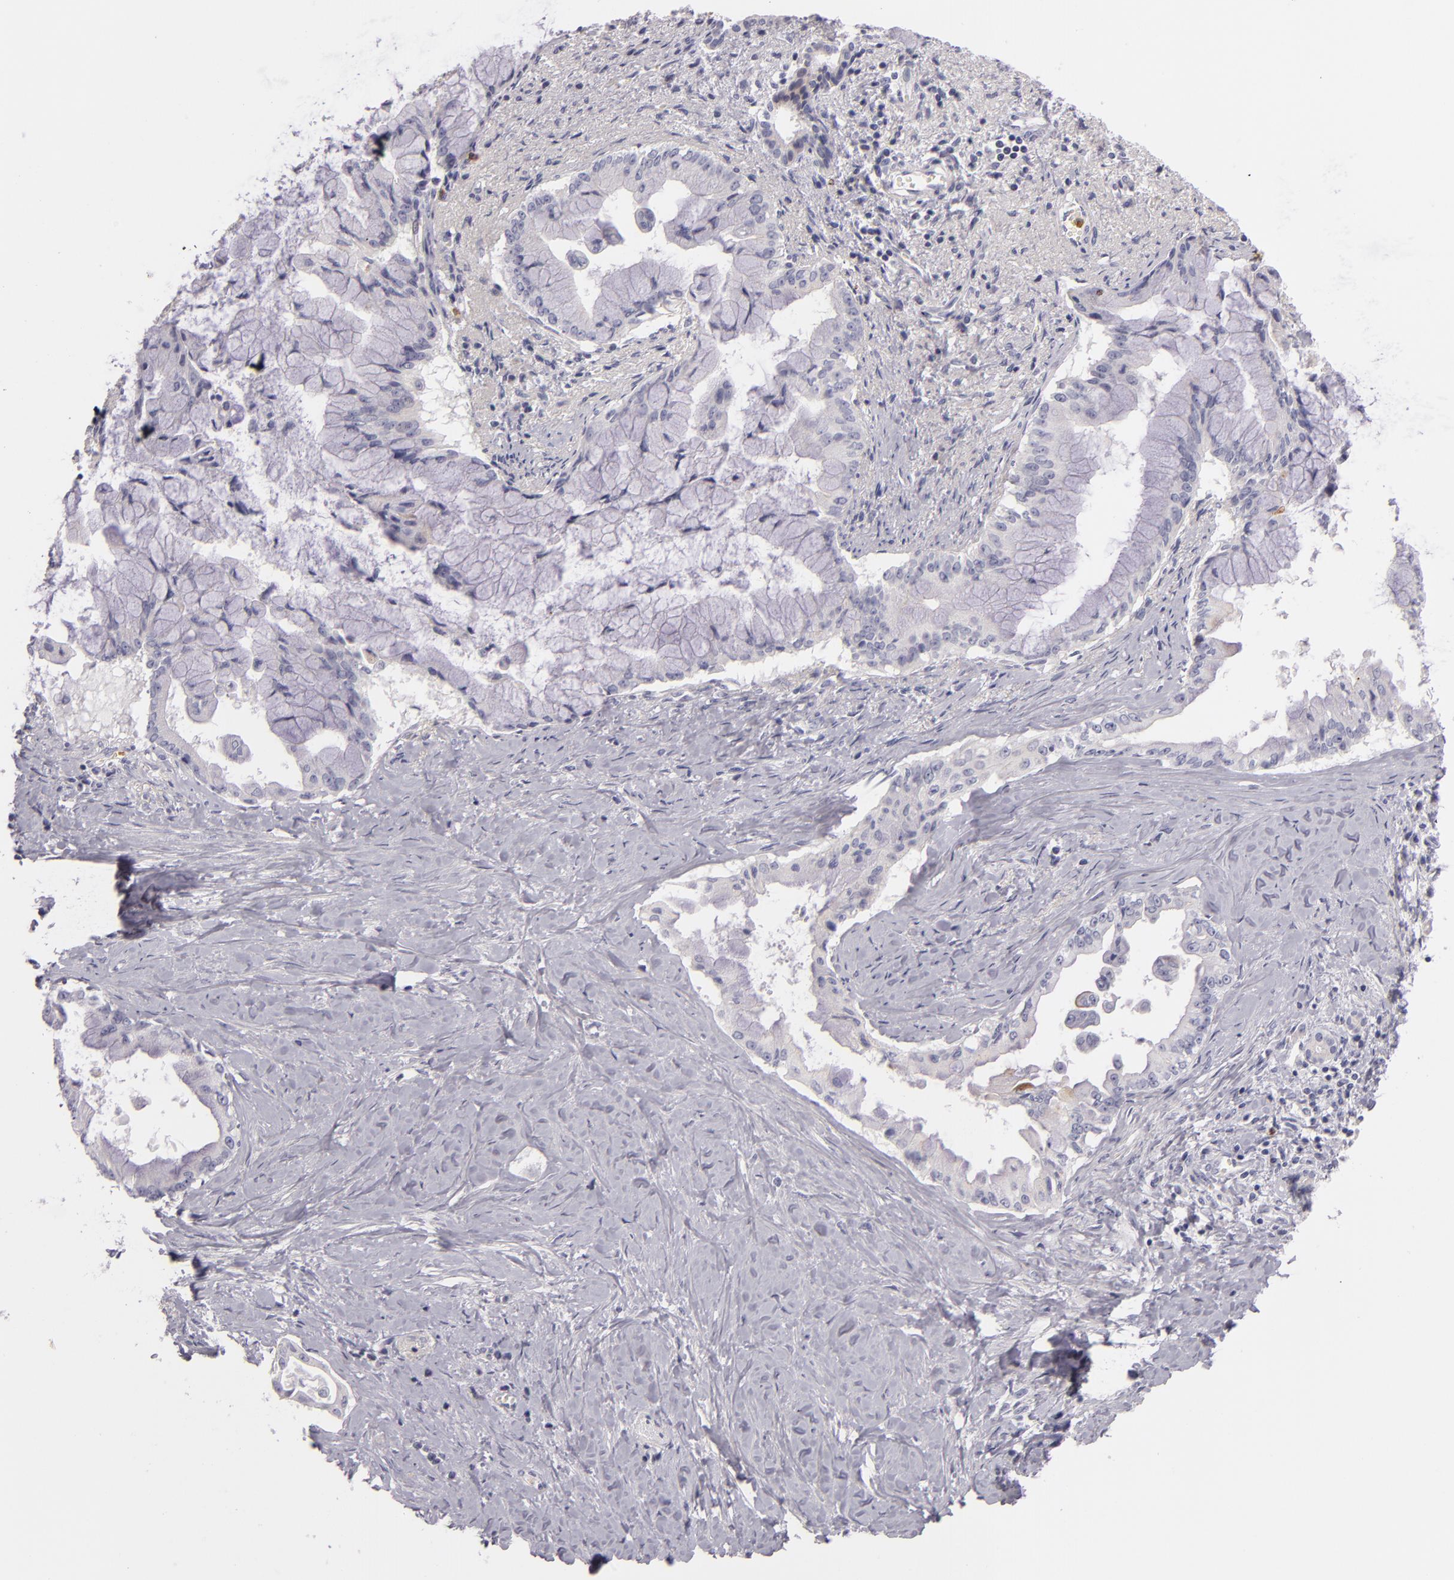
{"staining": {"intensity": "negative", "quantity": "none", "location": "none"}, "tissue": "pancreatic cancer", "cell_type": "Tumor cells", "image_type": "cancer", "snomed": [{"axis": "morphology", "description": "Adenocarcinoma, NOS"}, {"axis": "topography", "description": "Pancreas"}], "caption": "An image of pancreatic cancer stained for a protein exhibits no brown staining in tumor cells. Nuclei are stained in blue.", "gene": "FAM181A", "patient": {"sex": "male", "age": 59}}